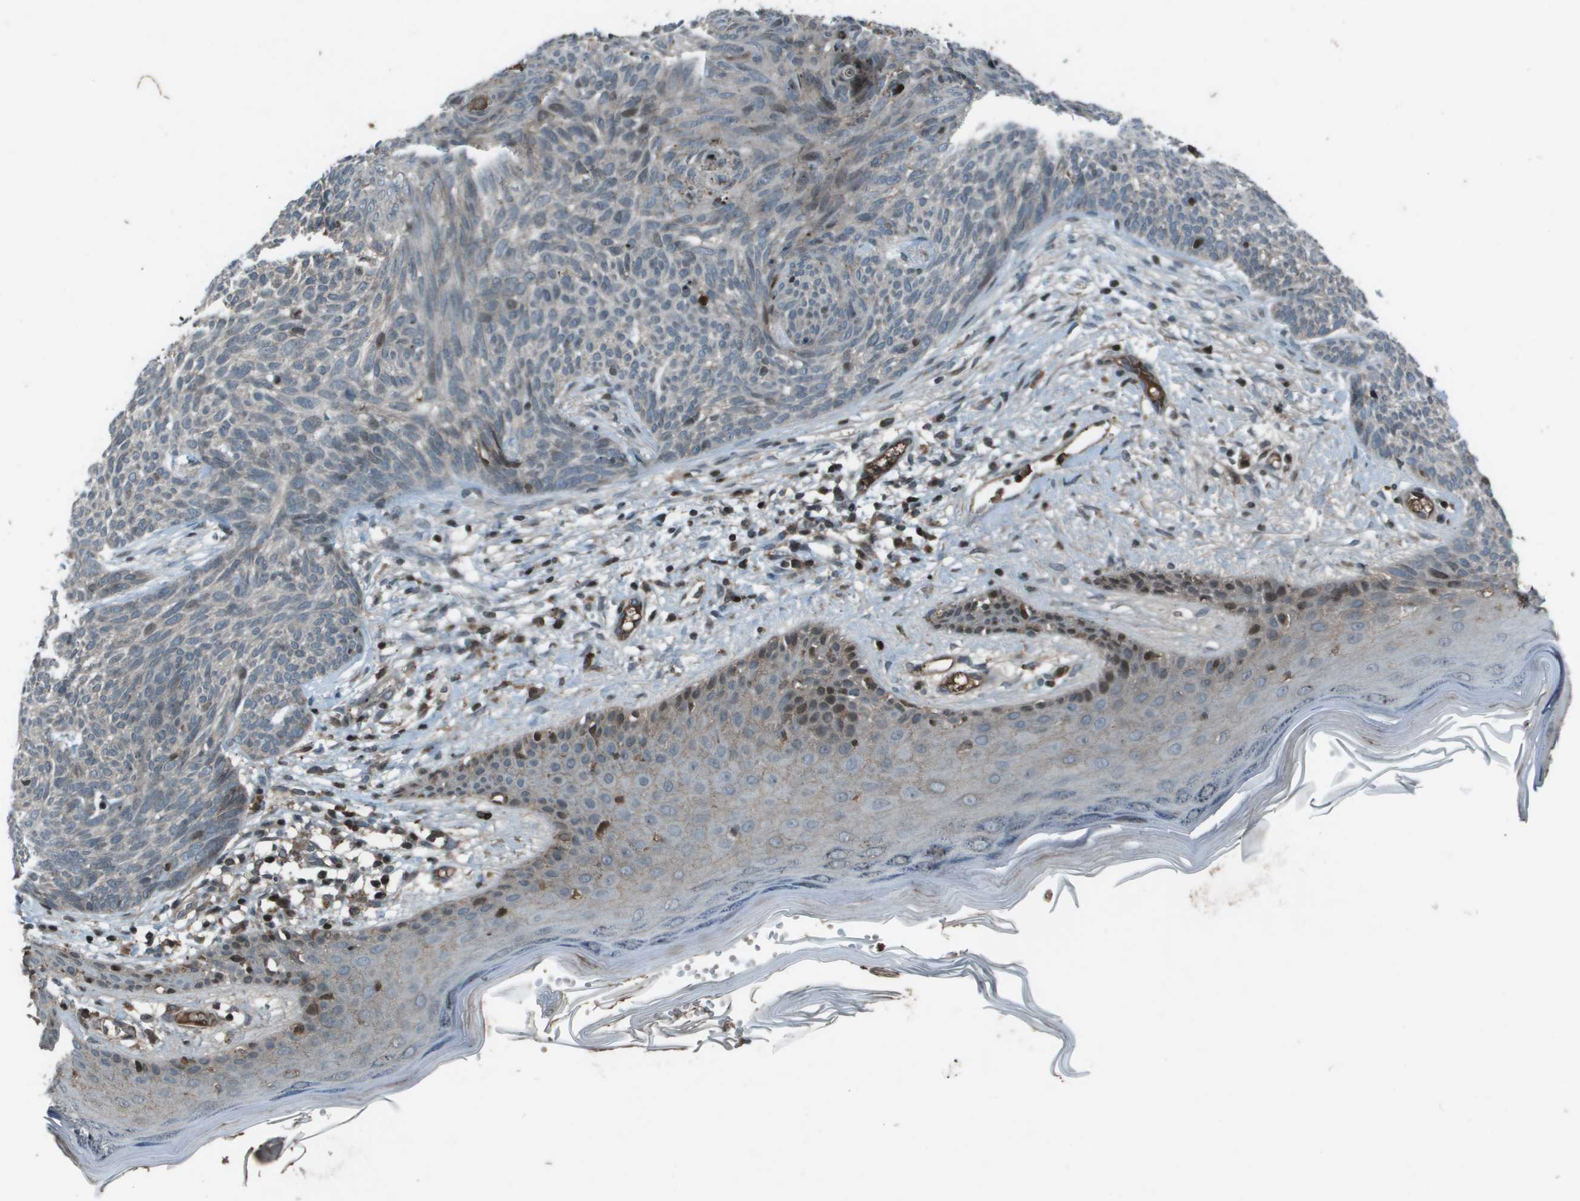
{"staining": {"intensity": "weak", "quantity": "<25%", "location": "cytoplasmic/membranous"}, "tissue": "skin cancer", "cell_type": "Tumor cells", "image_type": "cancer", "snomed": [{"axis": "morphology", "description": "Basal cell carcinoma"}, {"axis": "topography", "description": "Skin"}], "caption": "Photomicrograph shows no protein staining in tumor cells of skin cancer tissue. (DAB immunohistochemistry, high magnification).", "gene": "CXCL12", "patient": {"sex": "female", "age": 59}}